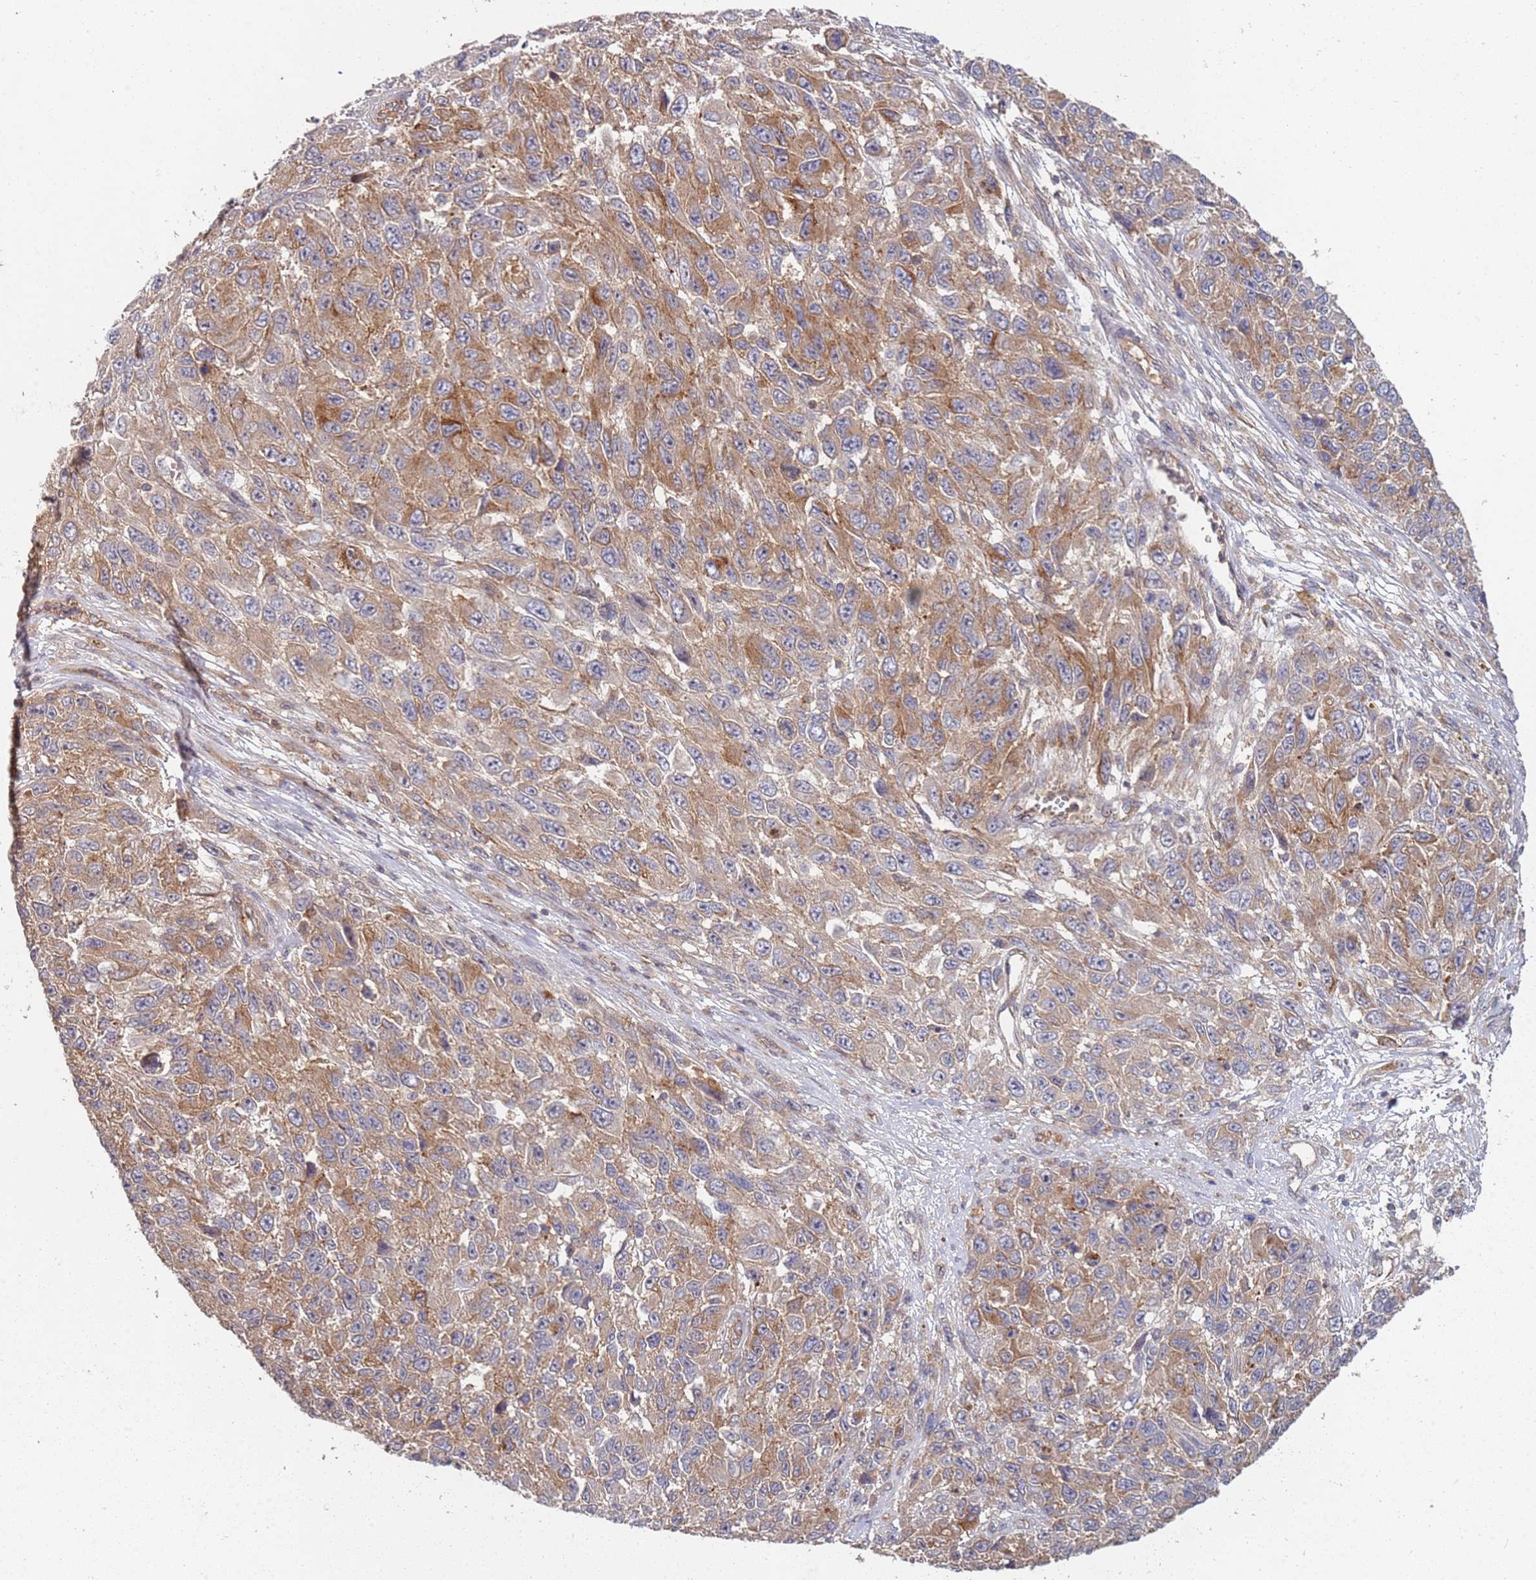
{"staining": {"intensity": "moderate", "quantity": ">75%", "location": "cytoplasmic/membranous"}, "tissue": "melanoma", "cell_type": "Tumor cells", "image_type": "cancer", "snomed": [{"axis": "morphology", "description": "Normal tissue, NOS"}, {"axis": "morphology", "description": "Malignant melanoma, NOS"}, {"axis": "topography", "description": "Skin"}], "caption": "Tumor cells exhibit moderate cytoplasmic/membranous expression in about >75% of cells in melanoma.", "gene": "ABCB6", "patient": {"sex": "female", "age": 96}}